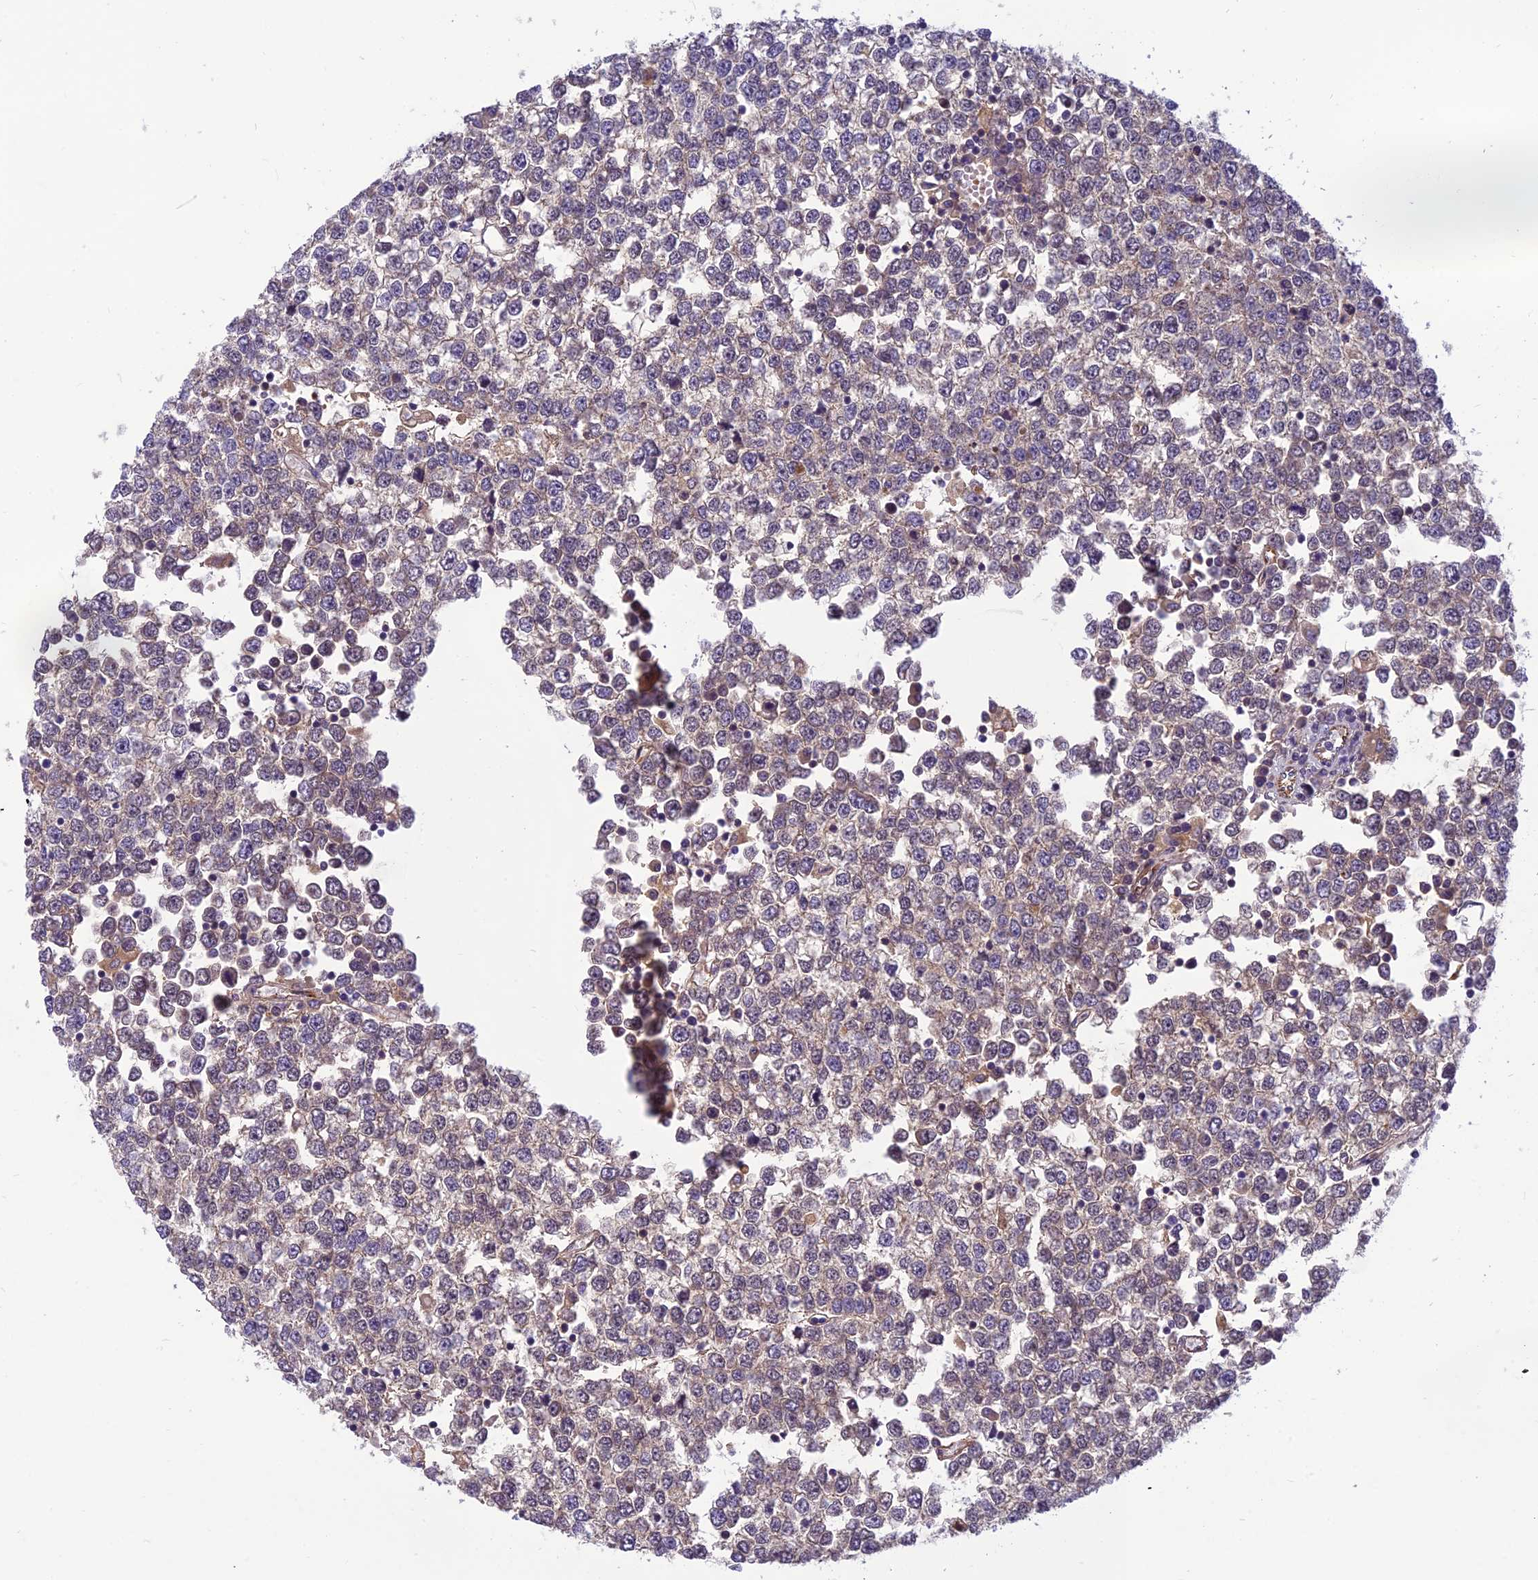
{"staining": {"intensity": "negative", "quantity": "none", "location": "none"}, "tissue": "testis cancer", "cell_type": "Tumor cells", "image_type": "cancer", "snomed": [{"axis": "morphology", "description": "Seminoma, NOS"}, {"axis": "topography", "description": "Testis"}], "caption": "Testis cancer was stained to show a protein in brown. There is no significant positivity in tumor cells.", "gene": "CLEC11A", "patient": {"sex": "male", "age": 65}}